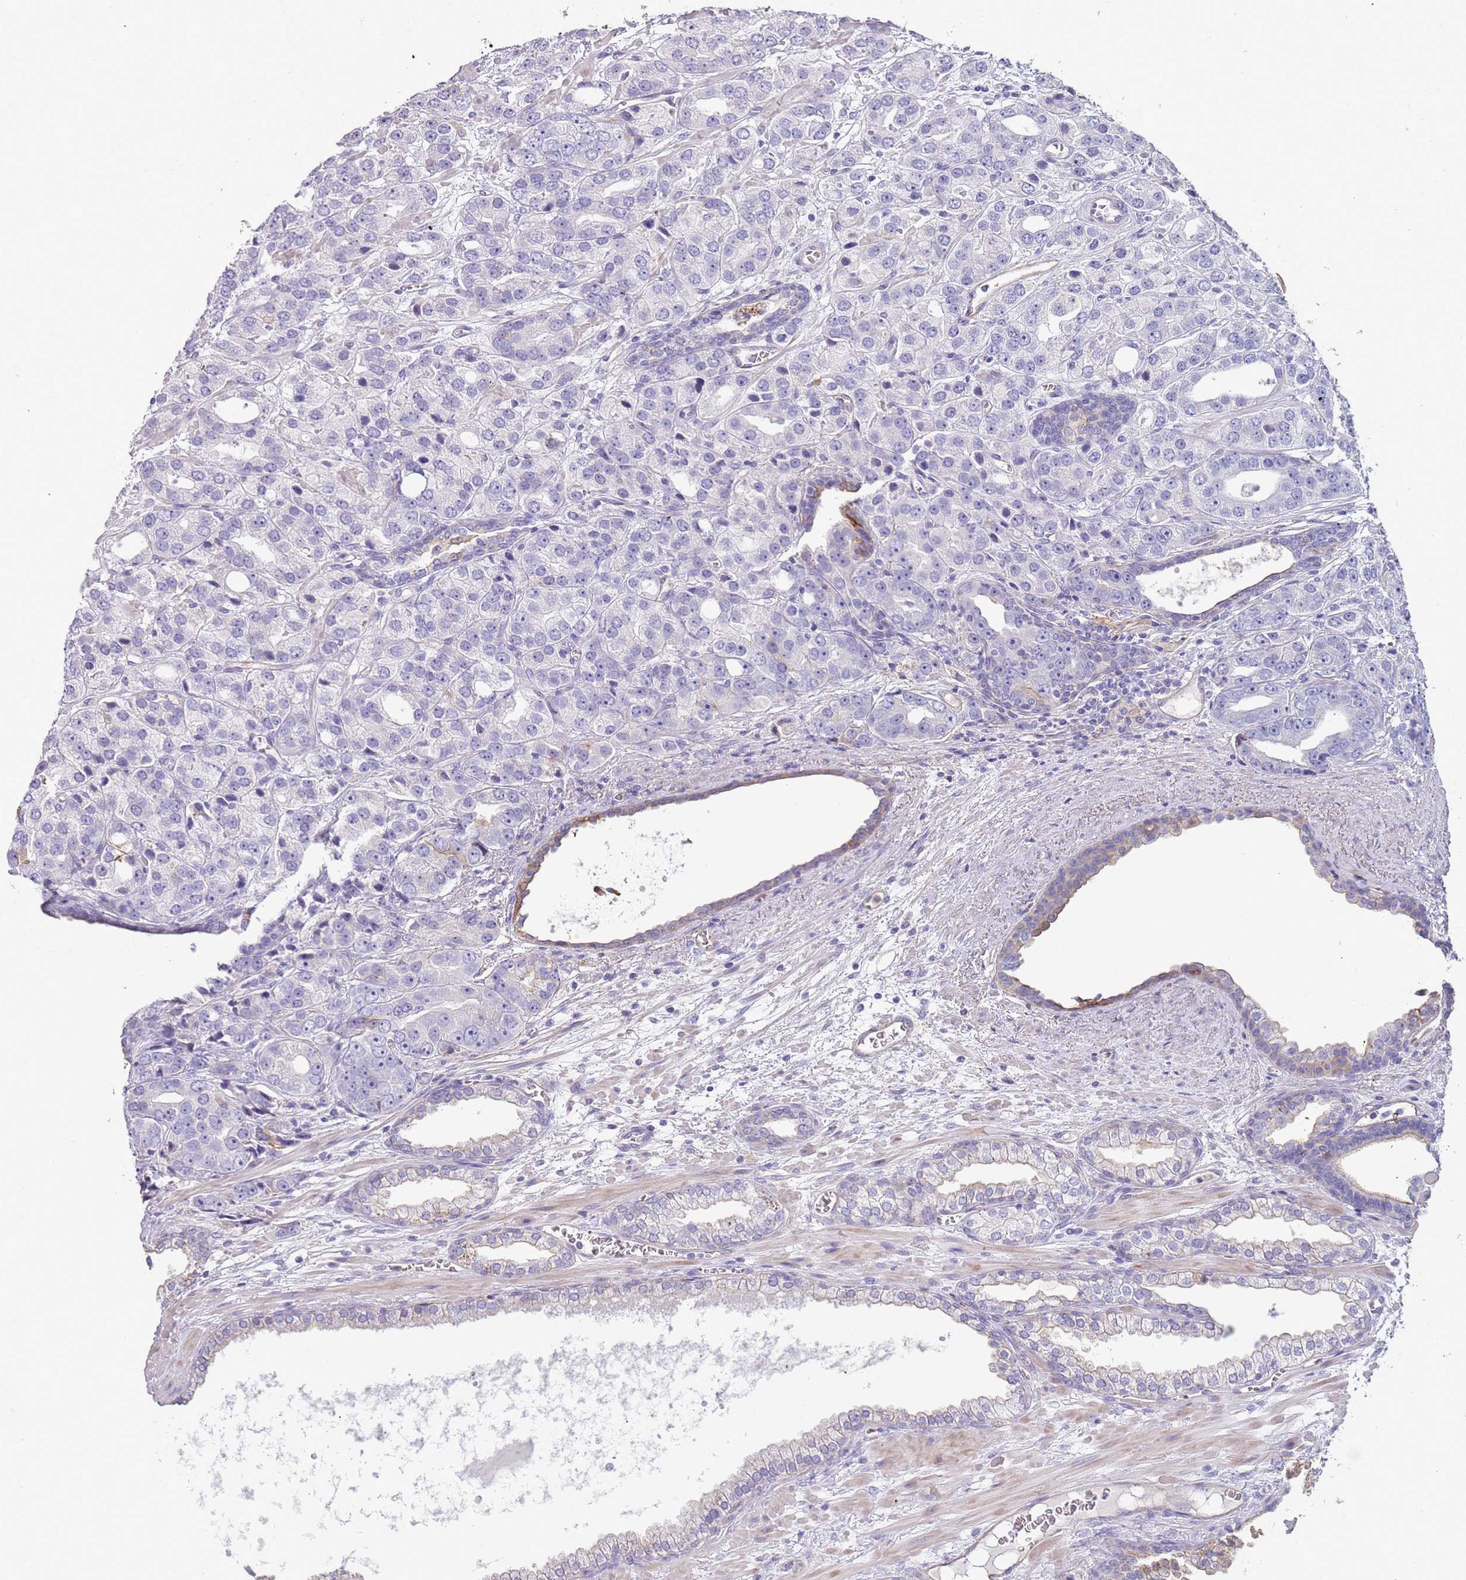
{"staining": {"intensity": "negative", "quantity": "none", "location": "none"}, "tissue": "prostate cancer", "cell_type": "Tumor cells", "image_type": "cancer", "snomed": [{"axis": "morphology", "description": "Adenocarcinoma, High grade"}, {"axis": "topography", "description": "Prostate"}], "caption": "A high-resolution image shows immunohistochemistry staining of adenocarcinoma (high-grade) (prostate), which reveals no significant staining in tumor cells.", "gene": "NBPF3", "patient": {"sex": "male", "age": 71}}